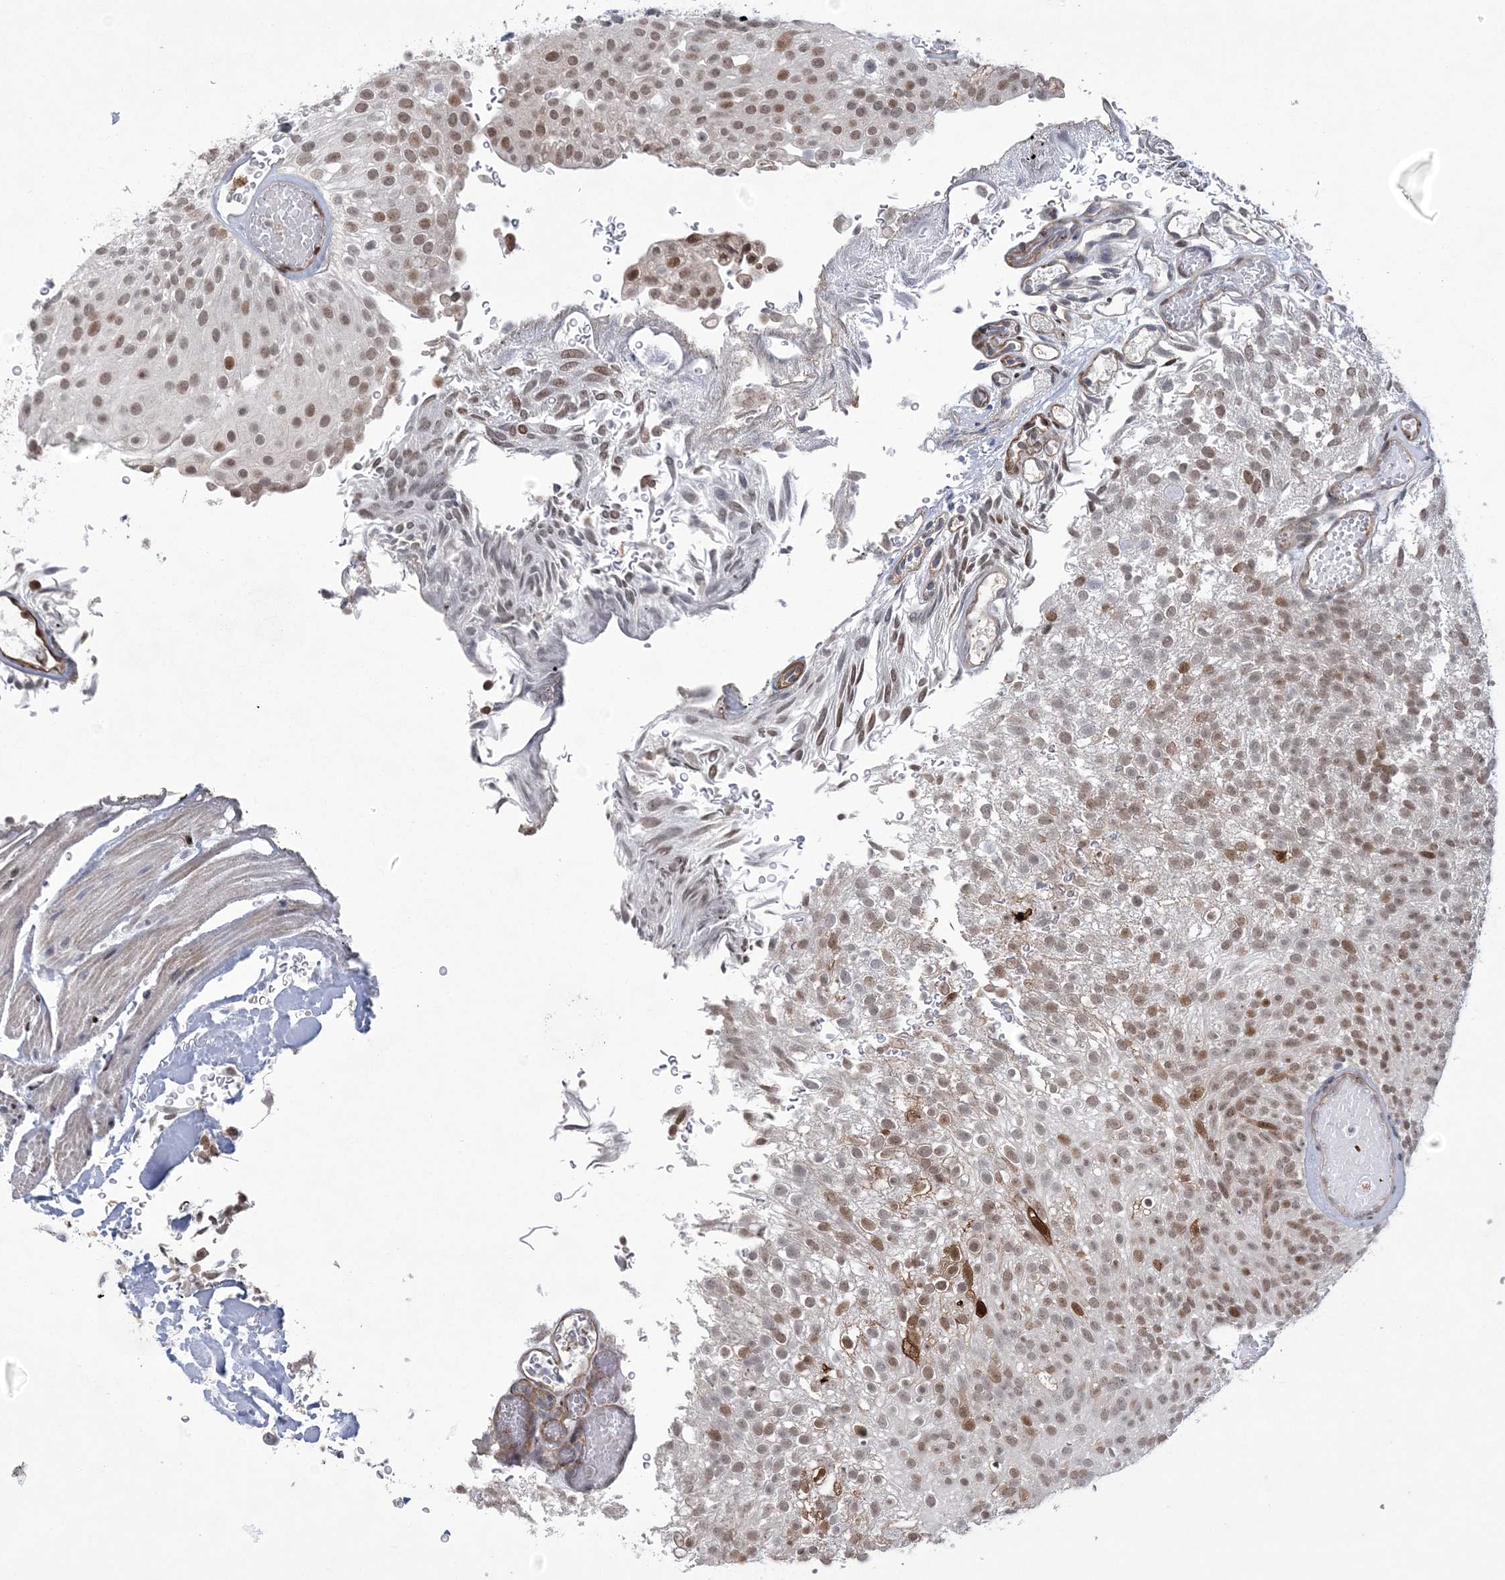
{"staining": {"intensity": "moderate", "quantity": ">75%", "location": "nuclear"}, "tissue": "urothelial cancer", "cell_type": "Tumor cells", "image_type": "cancer", "snomed": [{"axis": "morphology", "description": "Urothelial carcinoma, Low grade"}, {"axis": "topography", "description": "Urinary bladder"}], "caption": "This is a photomicrograph of immunohistochemistry (IHC) staining of urothelial cancer, which shows moderate positivity in the nuclear of tumor cells.", "gene": "HOMEZ", "patient": {"sex": "male", "age": 78}}